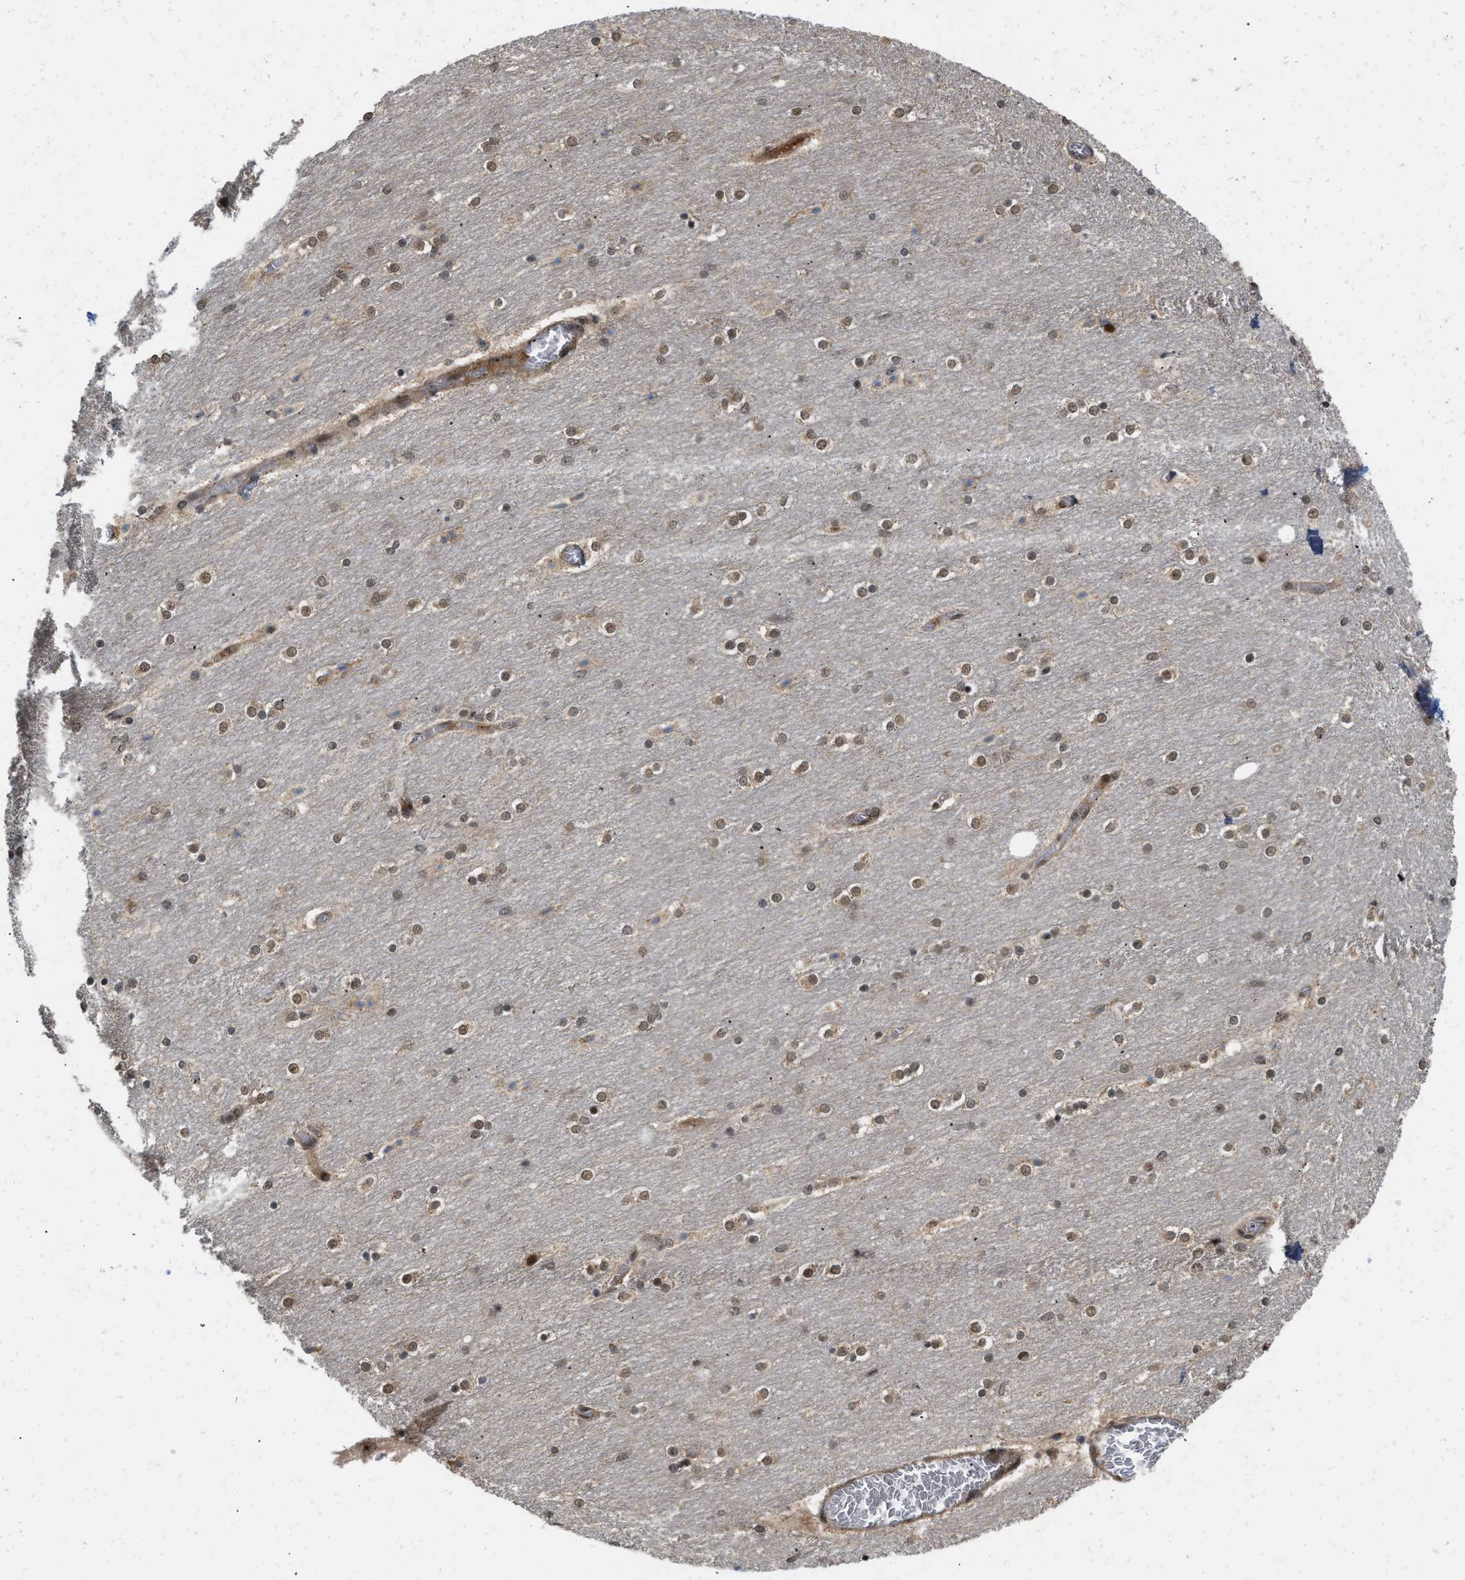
{"staining": {"intensity": "moderate", "quantity": ">75%", "location": "cytoplasmic/membranous,nuclear"}, "tissue": "cerebellum", "cell_type": "Cells in granular layer", "image_type": "normal", "snomed": [{"axis": "morphology", "description": "Normal tissue, NOS"}, {"axis": "topography", "description": "Cerebellum"}], "caption": "Immunohistochemistry (IHC) image of normal cerebellum: human cerebellum stained using immunohistochemistry demonstrates medium levels of moderate protein expression localized specifically in the cytoplasmic/membranous,nuclear of cells in granular layer, appearing as a cytoplasmic/membranous,nuclear brown color.", "gene": "ANKRD11", "patient": {"sex": "female", "age": 54}}